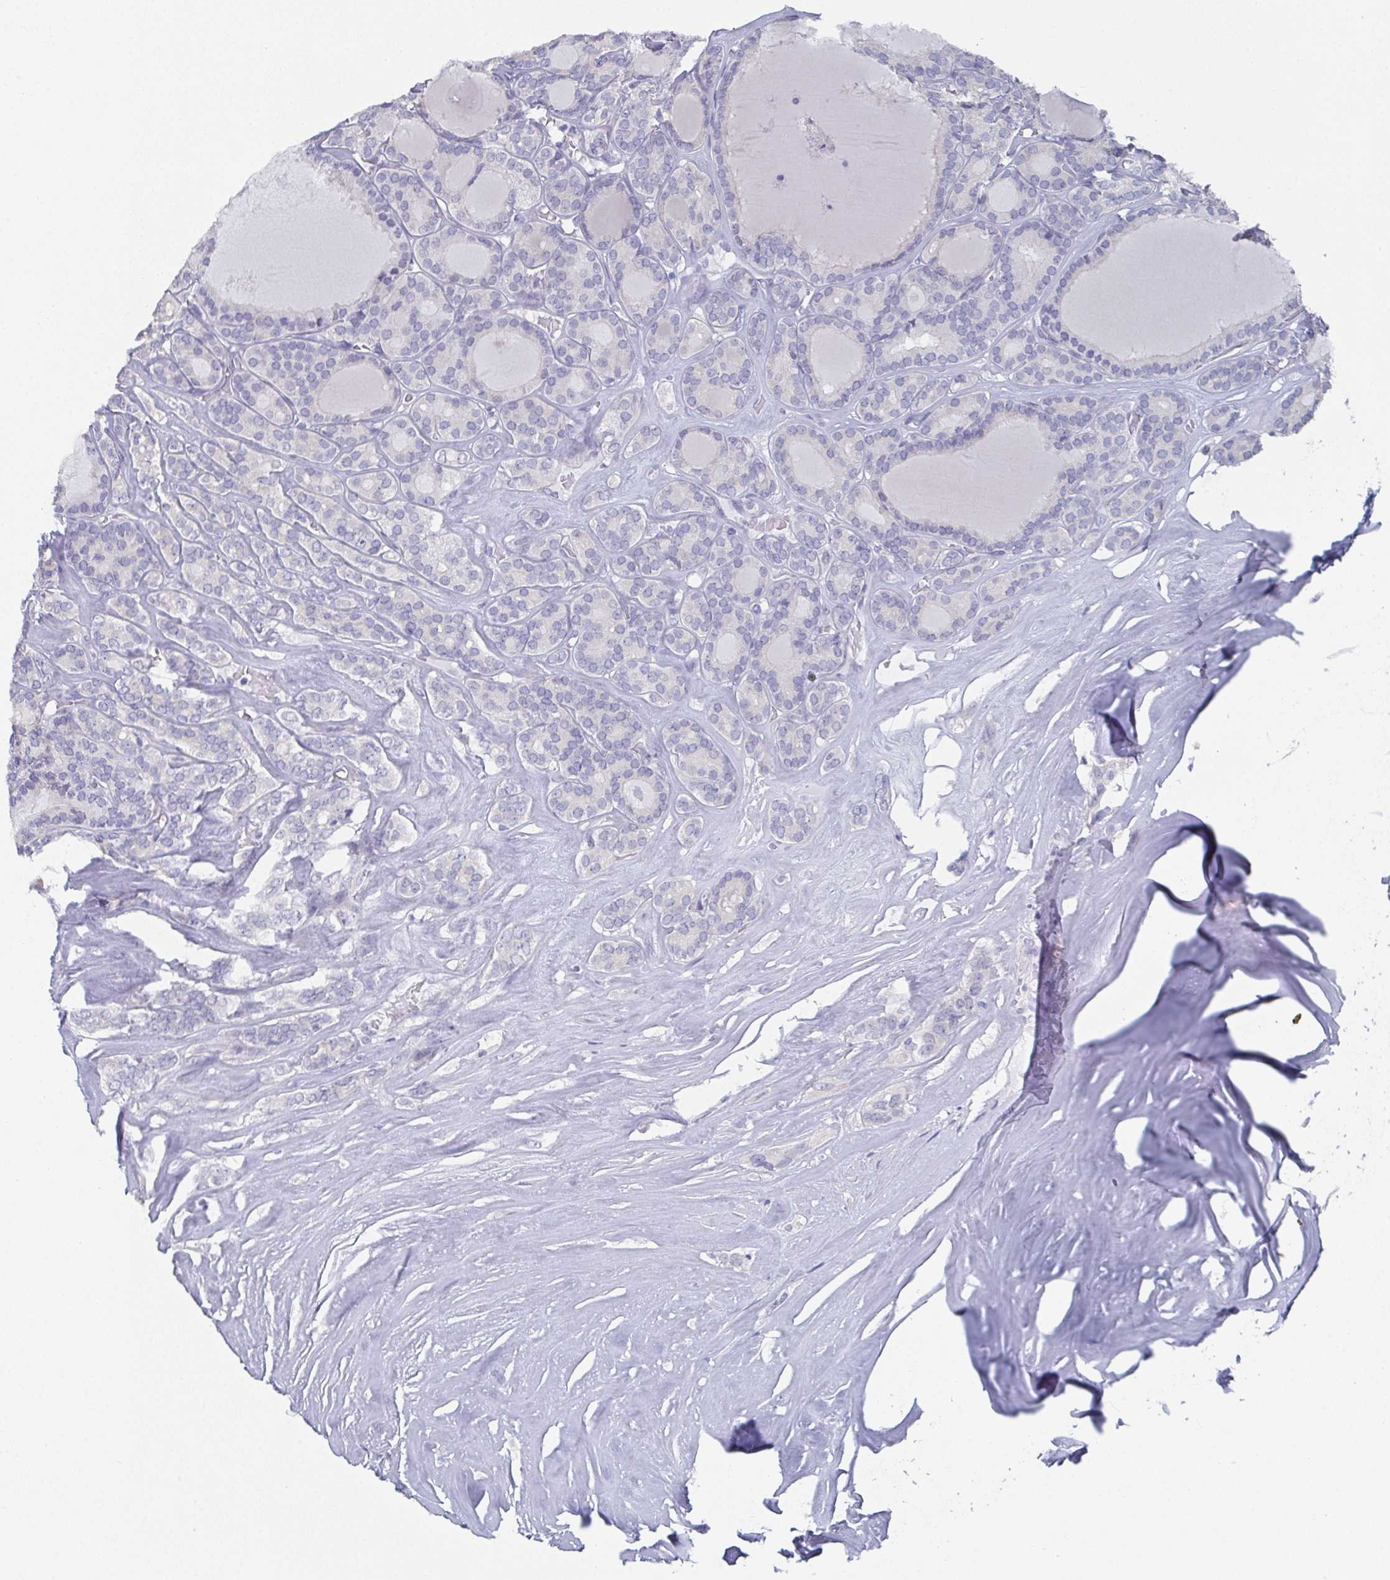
{"staining": {"intensity": "negative", "quantity": "none", "location": "none"}, "tissue": "thyroid cancer", "cell_type": "Tumor cells", "image_type": "cancer", "snomed": [{"axis": "morphology", "description": "Follicular adenoma carcinoma, NOS"}, {"axis": "topography", "description": "Thyroid gland"}], "caption": "DAB (3,3'-diaminobenzidine) immunohistochemical staining of human thyroid follicular adenoma carcinoma displays no significant positivity in tumor cells.", "gene": "DYDC2", "patient": {"sex": "male", "age": 74}}